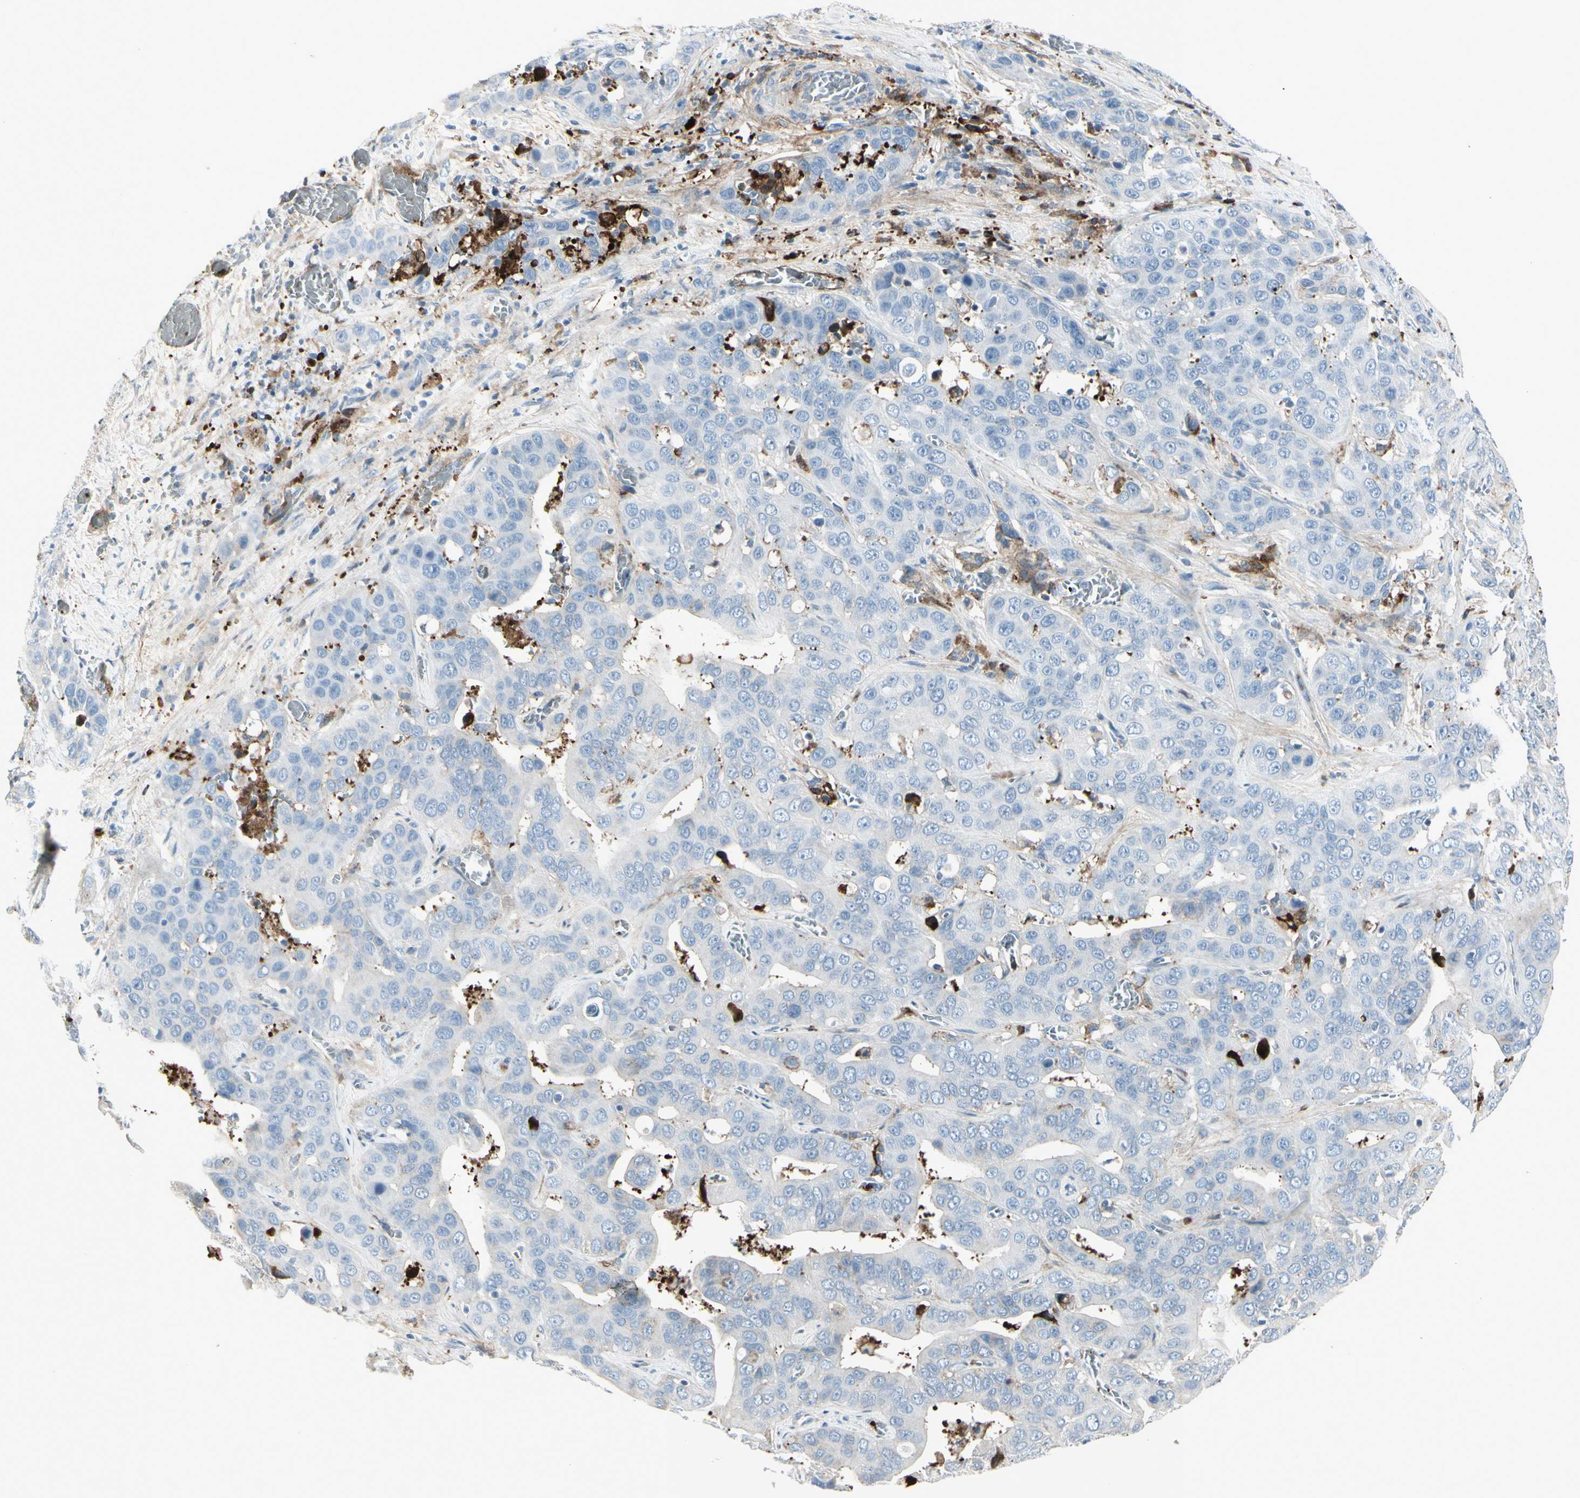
{"staining": {"intensity": "negative", "quantity": "none", "location": "none"}, "tissue": "liver cancer", "cell_type": "Tumor cells", "image_type": "cancer", "snomed": [{"axis": "morphology", "description": "Cholangiocarcinoma"}, {"axis": "topography", "description": "Liver"}], "caption": "High power microscopy photomicrograph of an immunohistochemistry histopathology image of cholangiocarcinoma (liver), revealing no significant positivity in tumor cells.", "gene": "IGHG1", "patient": {"sex": "female", "age": 52}}